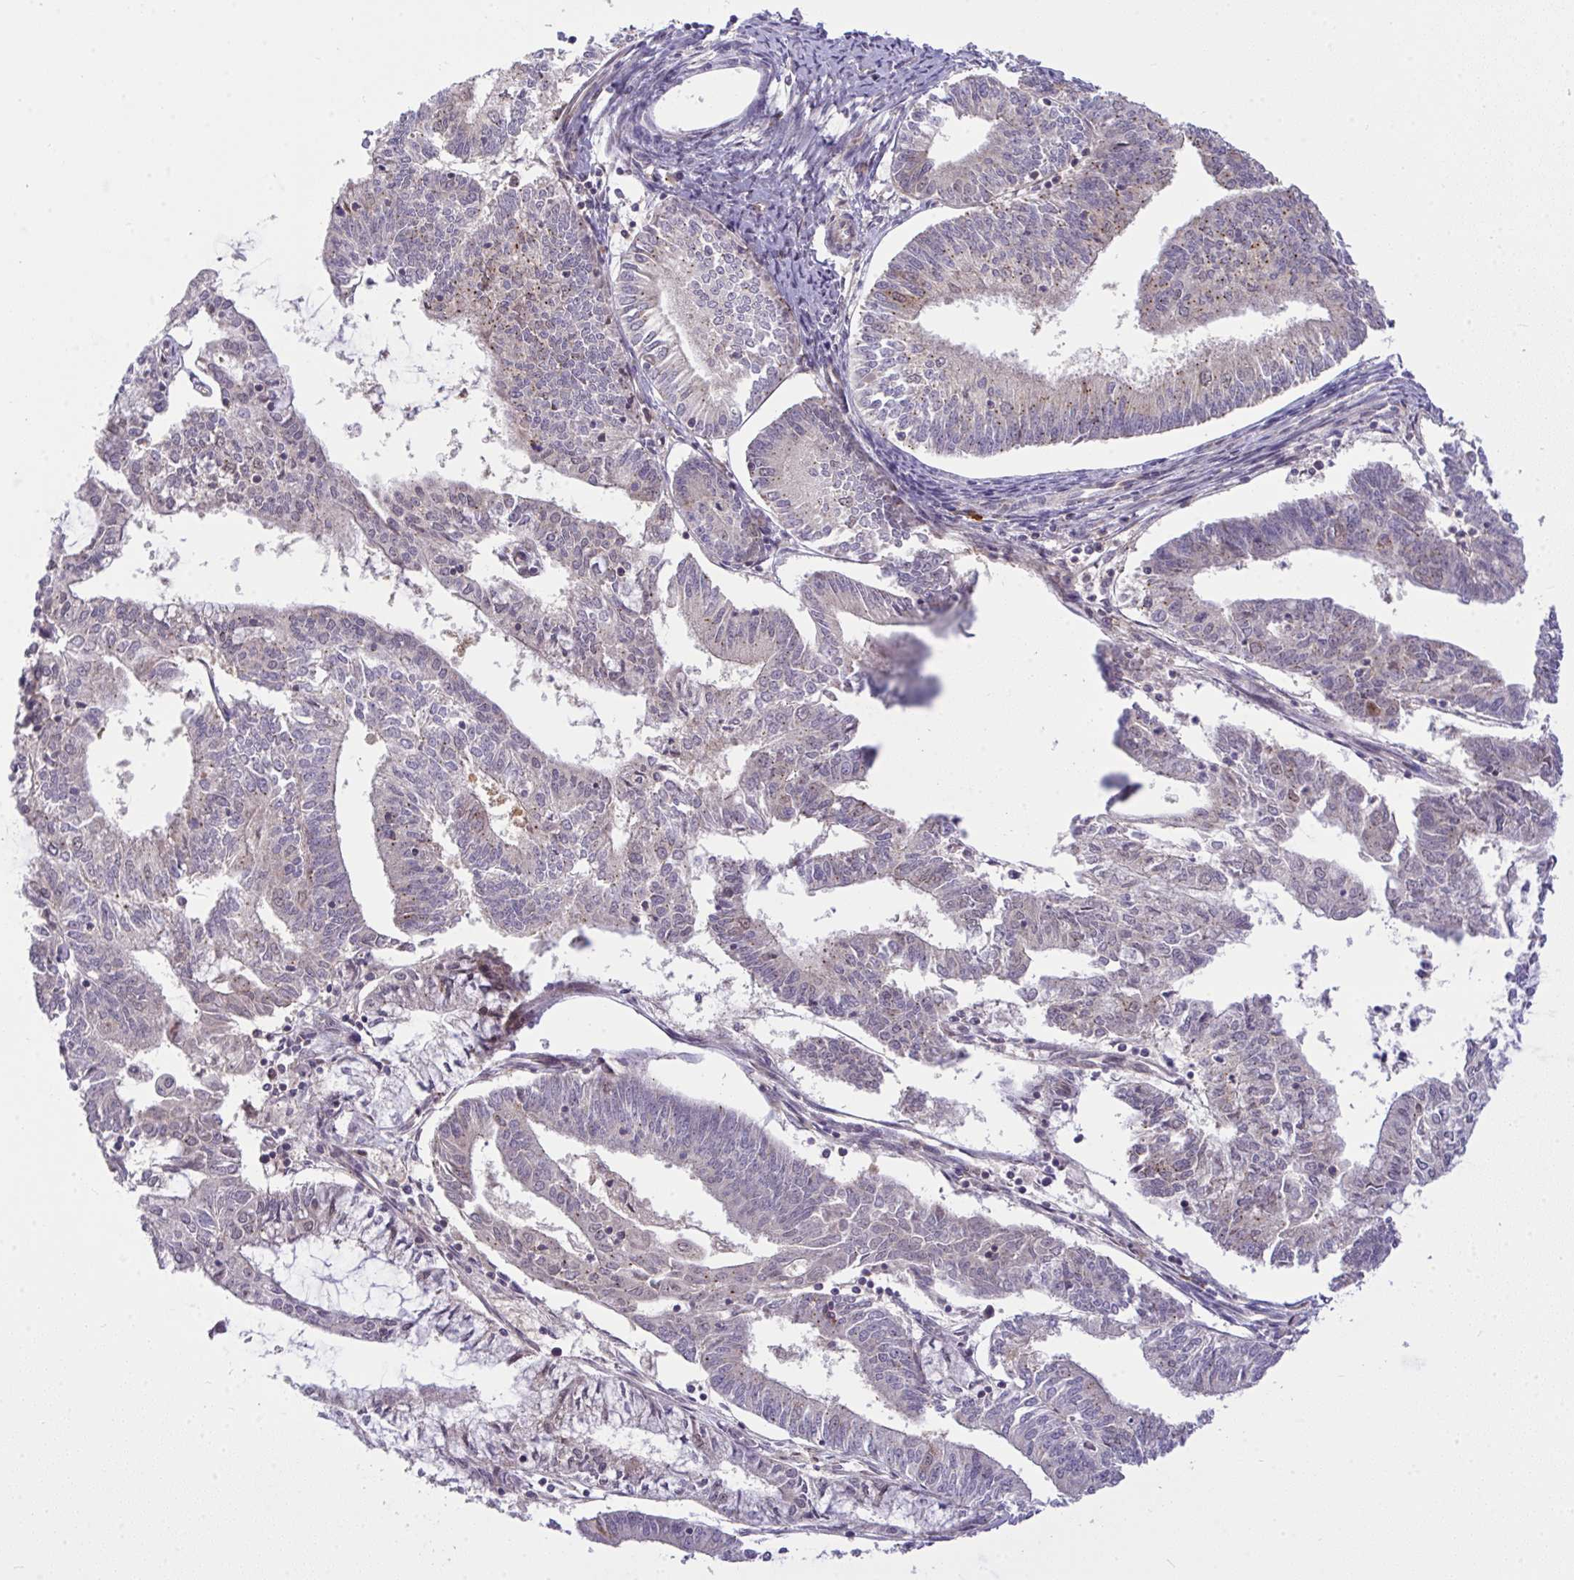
{"staining": {"intensity": "weak", "quantity": "25%-75%", "location": "cytoplasmic/membranous"}, "tissue": "endometrial cancer", "cell_type": "Tumor cells", "image_type": "cancer", "snomed": [{"axis": "morphology", "description": "Adenocarcinoma, NOS"}, {"axis": "topography", "description": "Endometrium"}], "caption": "Brown immunohistochemical staining in human endometrial cancer (adenocarcinoma) shows weak cytoplasmic/membranous positivity in about 25%-75% of tumor cells.", "gene": "SLC9A6", "patient": {"sex": "female", "age": 61}}